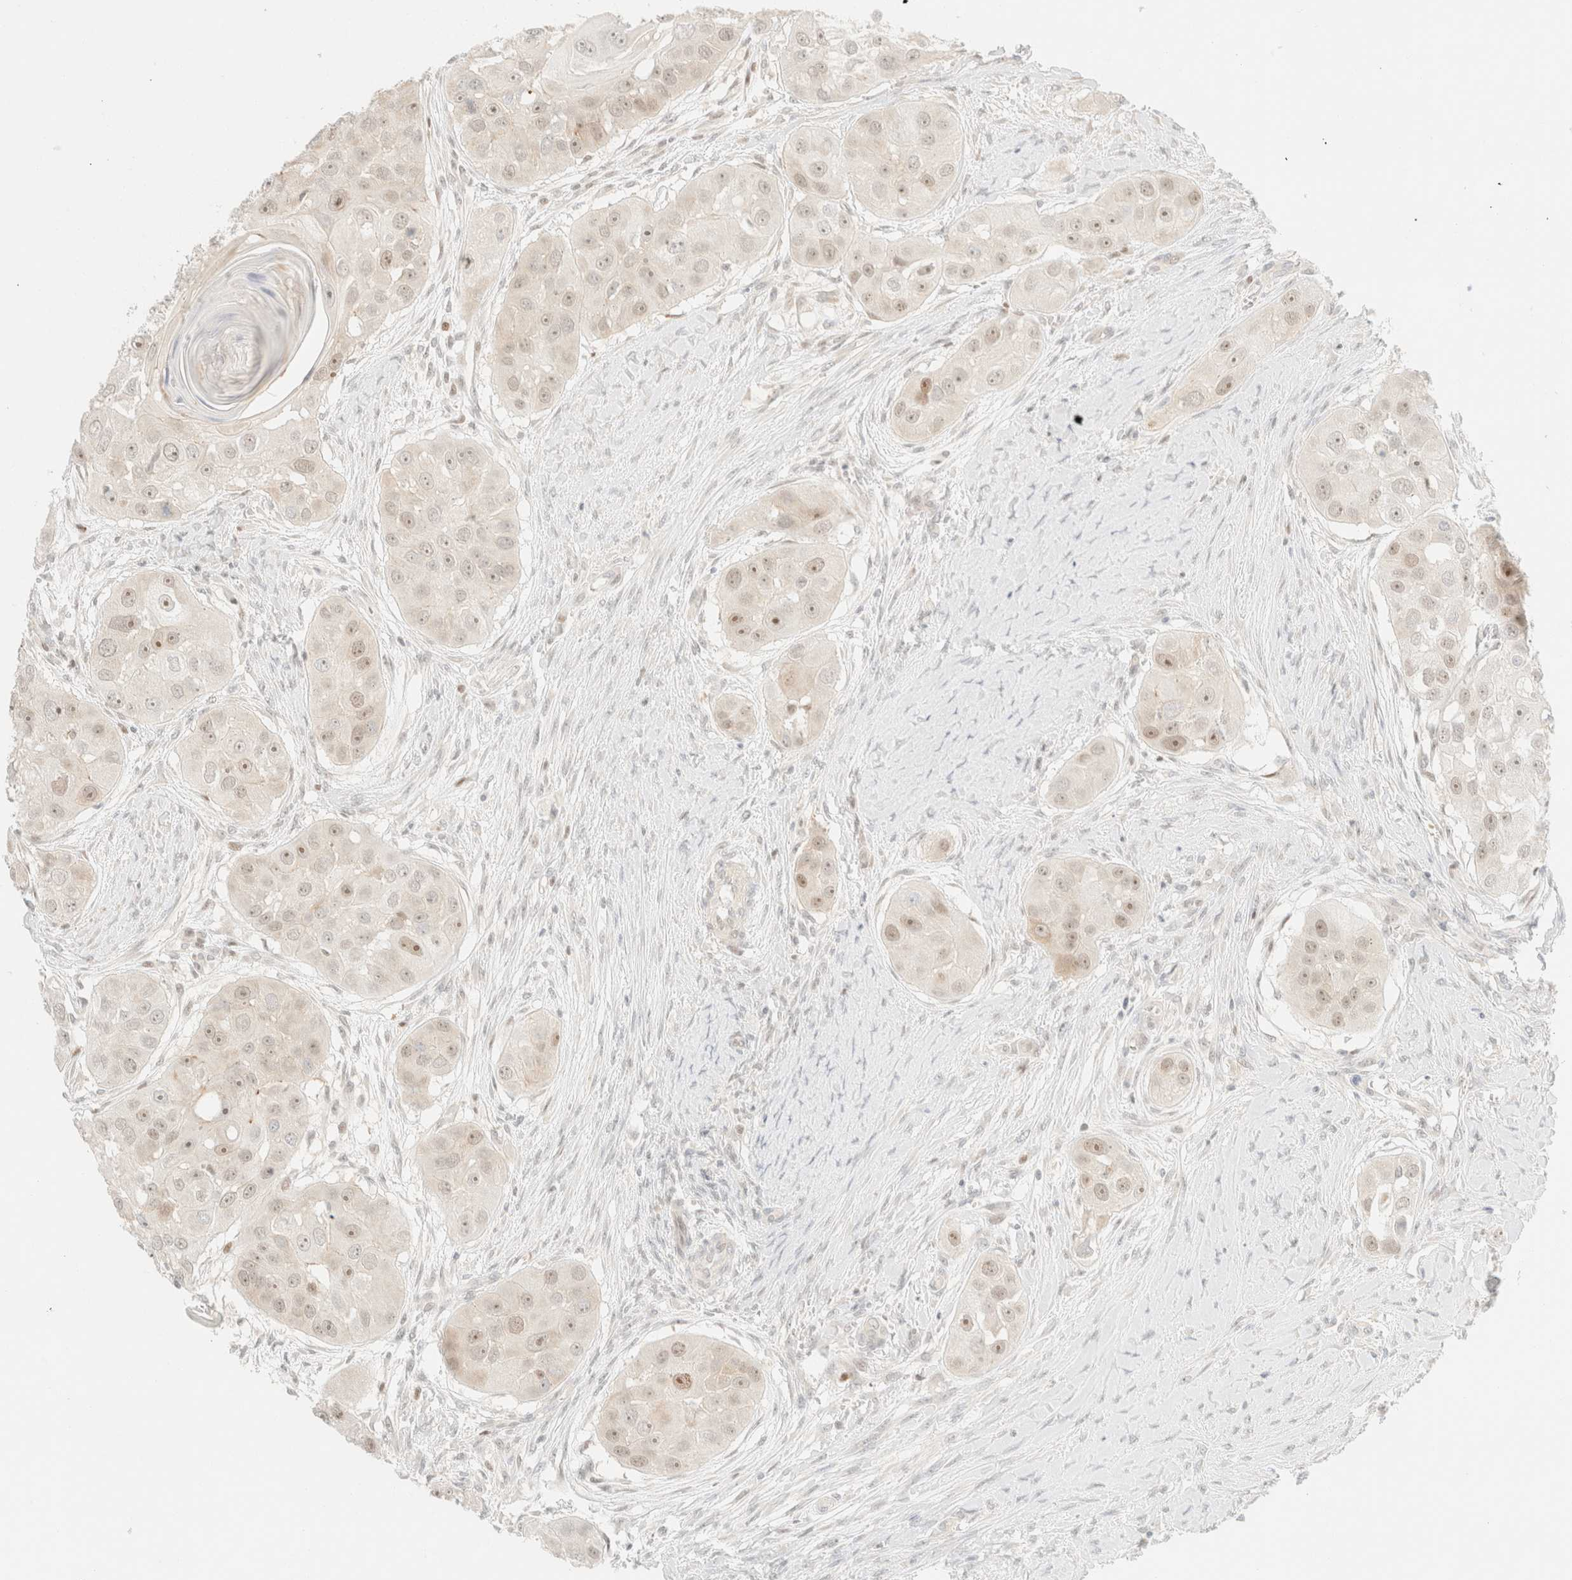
{"staining": {"intensity": "weak", "quantity": "25%-75%", "location": "nuclear"}, "tissue": "head and neck cancer", "cell_type": "Tumor cells", "image_type": "cancer", "snomed": [{"axis": "morphology", "description": "Normal tissue, NOS"}, {"axis": "morphology", "description": "Squamous cell carcinoma, NOS"}, {"axis": "topography", "description": "Skeletal muscle"}, {"axis": "topography", "description": "Head-Neck"}], "caption": "Brown immunohistochemical staining in head and neck squamous cell carcinoma reveals weak nuclear positivity in about 25%-75% of tumor cells.", "gene": "TSR1", "patient": {"sex": "male", "age": 51}}